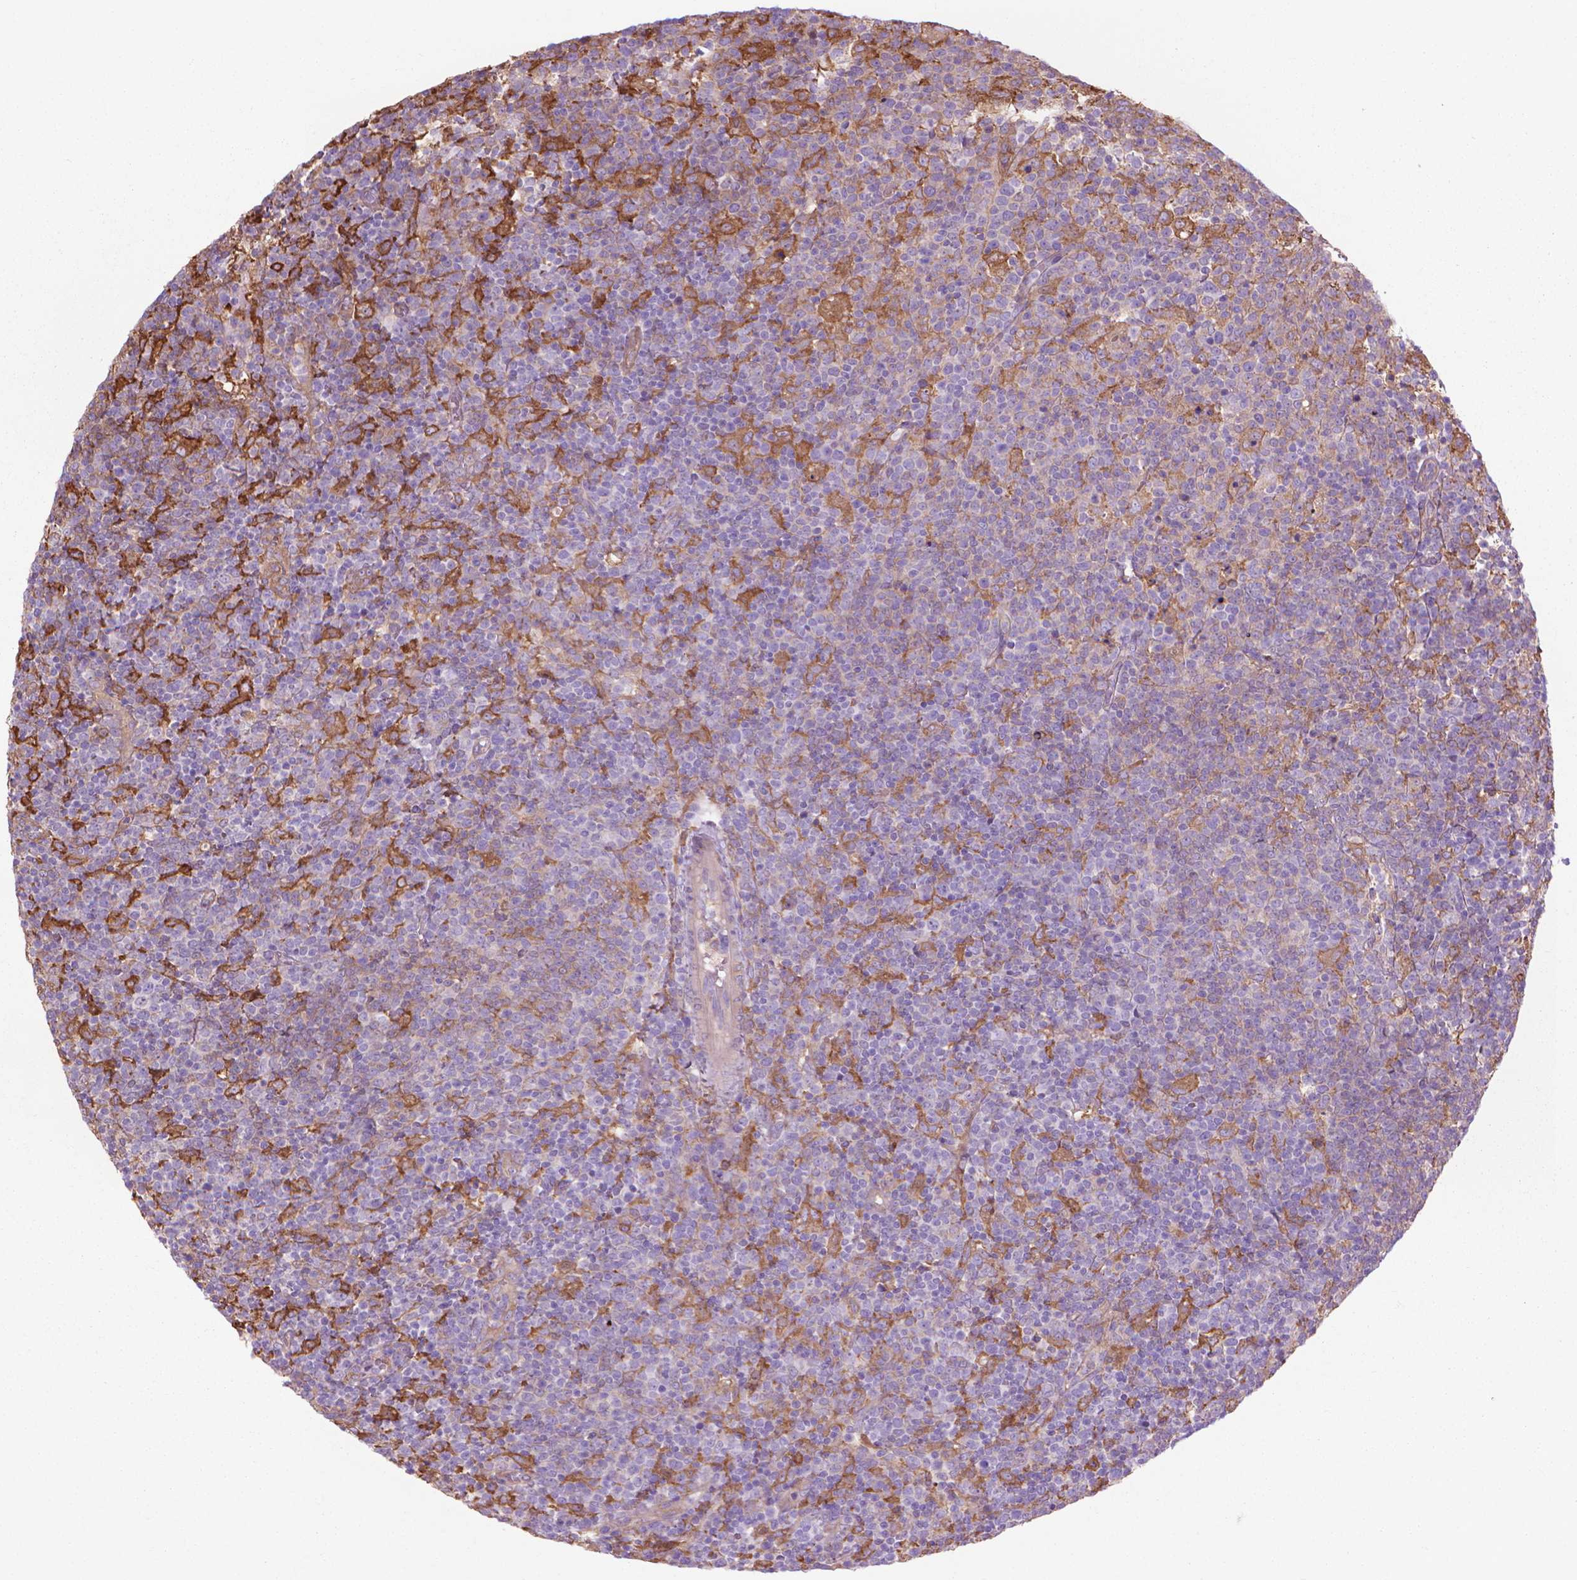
{"staining": {"intensity": "moderate", "quantity": "<25%", "location": "cytoplasmic/membranous"}, "tissue": "lymphoma", "cell_type": "Tumor cells", "image_type": "cancer", "snomed": [{"axis": "morphology", "description": "Malignant lymphoma, non-Hodgkin's type, High grade"}, {"axis": "topography", "description": "Lymph node"}], "caption": "A photomicrograph of lymphoma stained for a protein exhibits moderate cytoplasmic/membranous brown staining in tumor cells.", "gene": "CORO1B", "patient": {"sex": "male", "age": 61}}